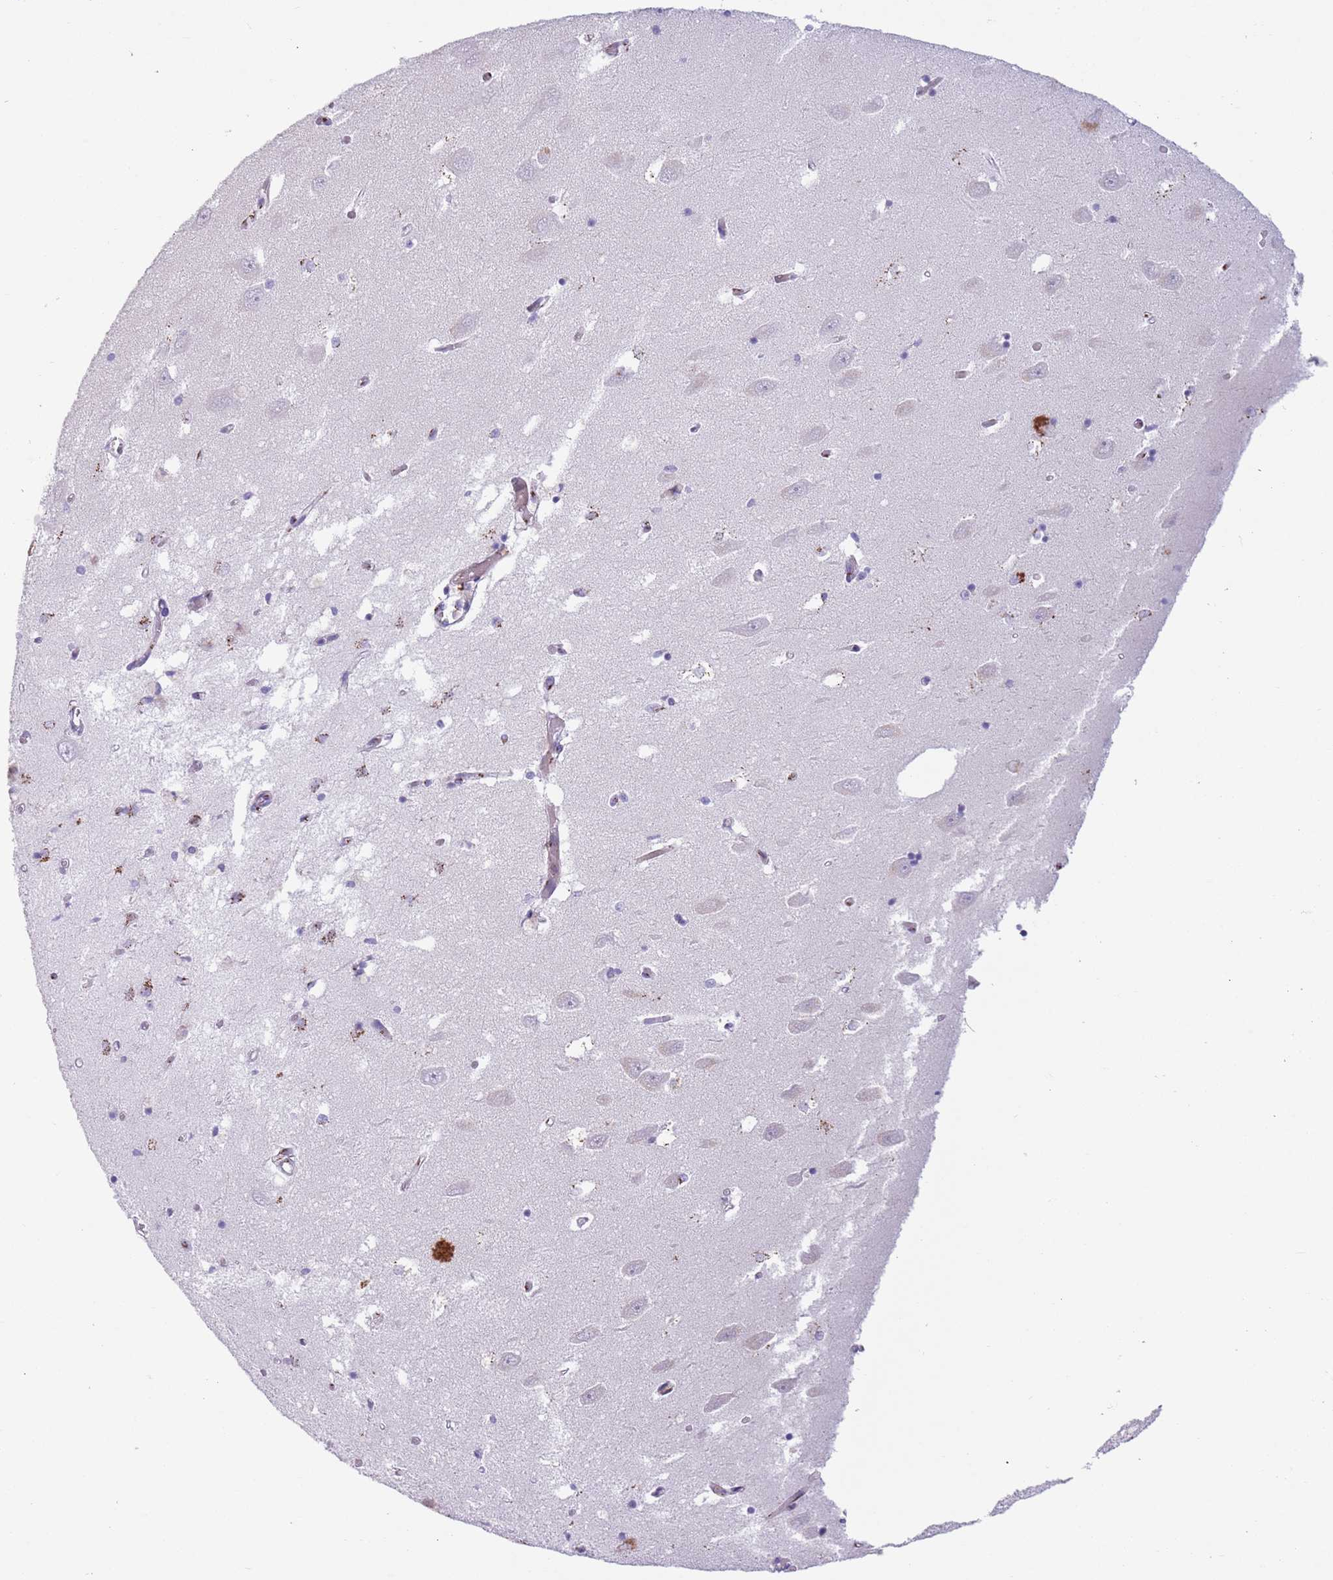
{"staining": {"intensity": "moderate", "quantity": "25%-75%", "location": "cytoplasmic/membranous"}, "tissue": "hippocampus", "cell_type": "Glial cells", "image_type": "normal", "snomed": [{"axis": "morphology", "description": "Normal tissue, NOS"}, {"axis": "topography", "description": "Hippocampus"}], "caption": "This micrograph displays IHC staining of unremarkable hippocampus, with medium moderate cytoplasmic/membranous staining in approximately 25%-75% of glial cells.", "gene": "C20orf96", "patient": {"sex": "male", "age": 70}}